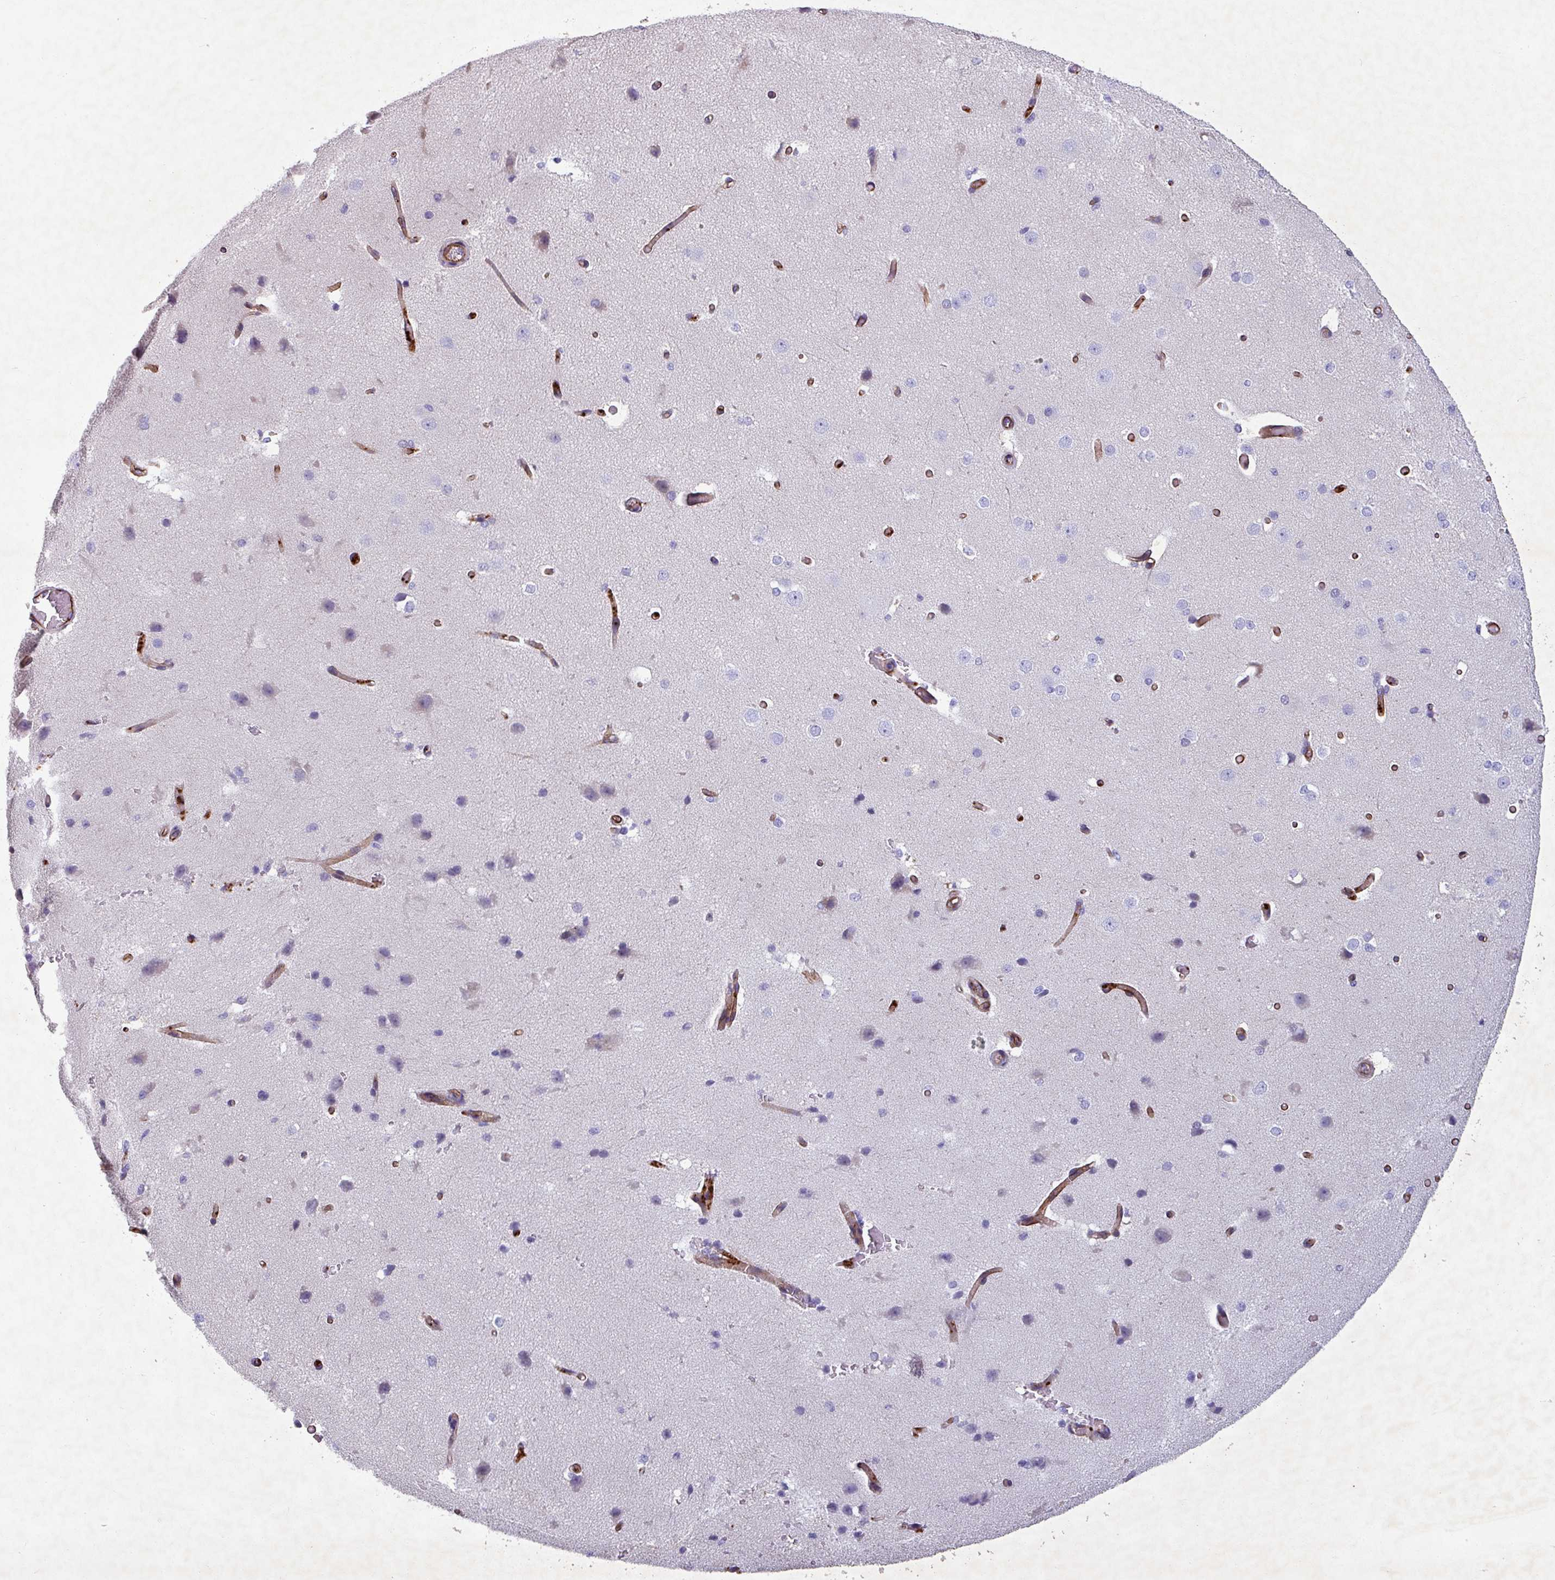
{"staining": {"intensity": "moderate", "quantity": ">75%", "location": "cytoplasmic/membranous"}, "tissue": "cerebral cortex", "cell_type": "Endothelial cells", "image_type": "normal", "snomed": [{"axis": "morphology", "description": "Normal tissue, NOS"}, {"axis": "morphology", "description": "Inflammation, NOS"}, {"axis": "topography", "description": "Cerebral cortex"}], "caption": "A medium amount of moderate cytoplasmic/membranous staining is appreciated in approximately >75% of endothelial cells in normal cerebral cortex. Immunohistochemistry stains the protein of interest in brown and the nuclei are stained blue.", "gene": "ATP2C2", "patient": {"sex": "male", "age": 6}}